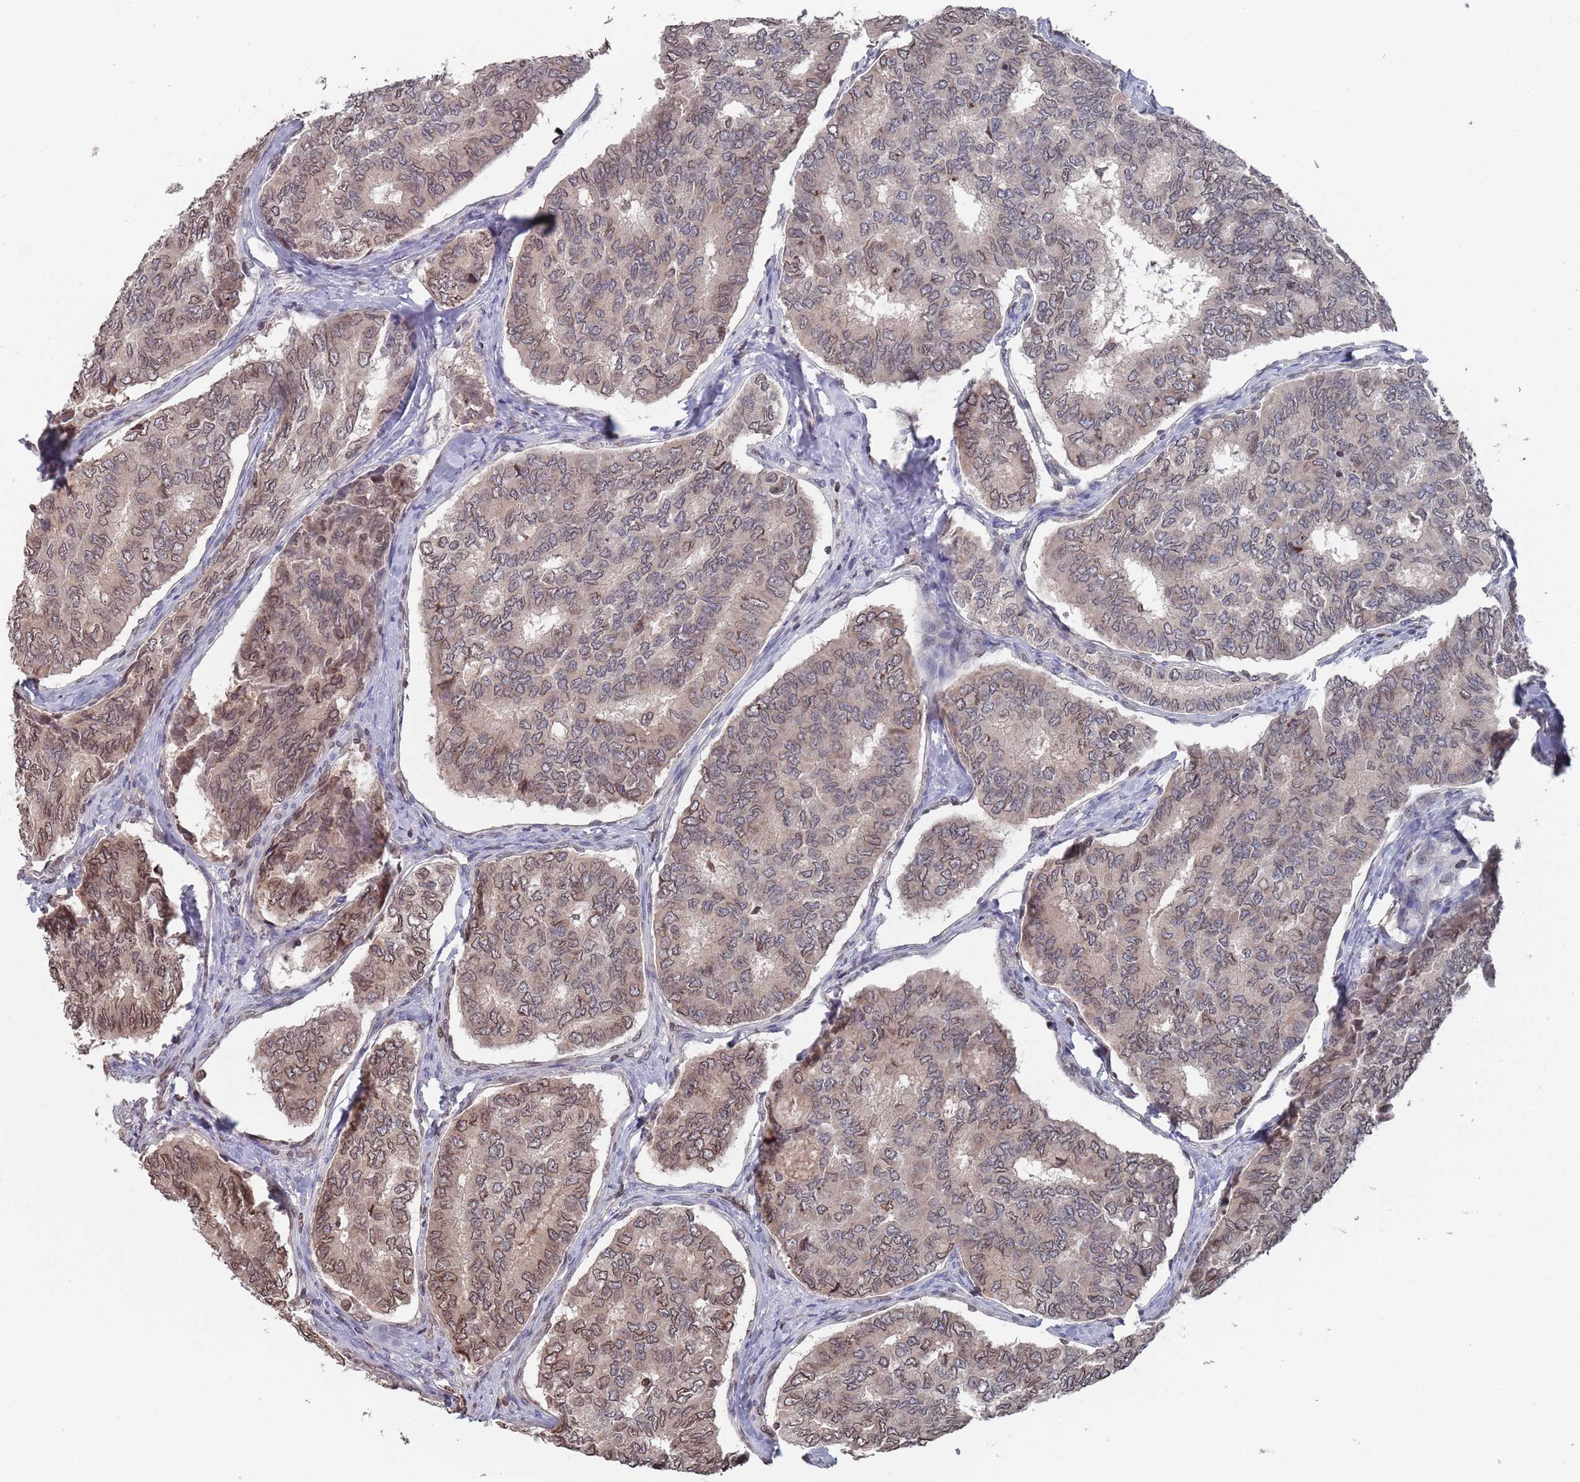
{"staining": {"intensity": "moderate", "quantity": "25%-75%", "location": "cytoplasmic/membranous,nuclear"}, "tissue": "thyroid cancer", "cell_type": "Tumor cells", "image_type": "cancer", "snomed": [{"axis": "morphology", "description": "Papillary adenocarcinoma, NOS"}, {"axis": "topography", "description": "Thyroid gland"}], "caption": "High-power microscopy captured an IHC histopathology image of thyroid cancer, revealing moderate cytoplasmic/membranous and nuclear staining in approximately 25%-75% of tumor cells.", "gene": "SDHAF3", "patient": {"sex": "female", "age": 35}}